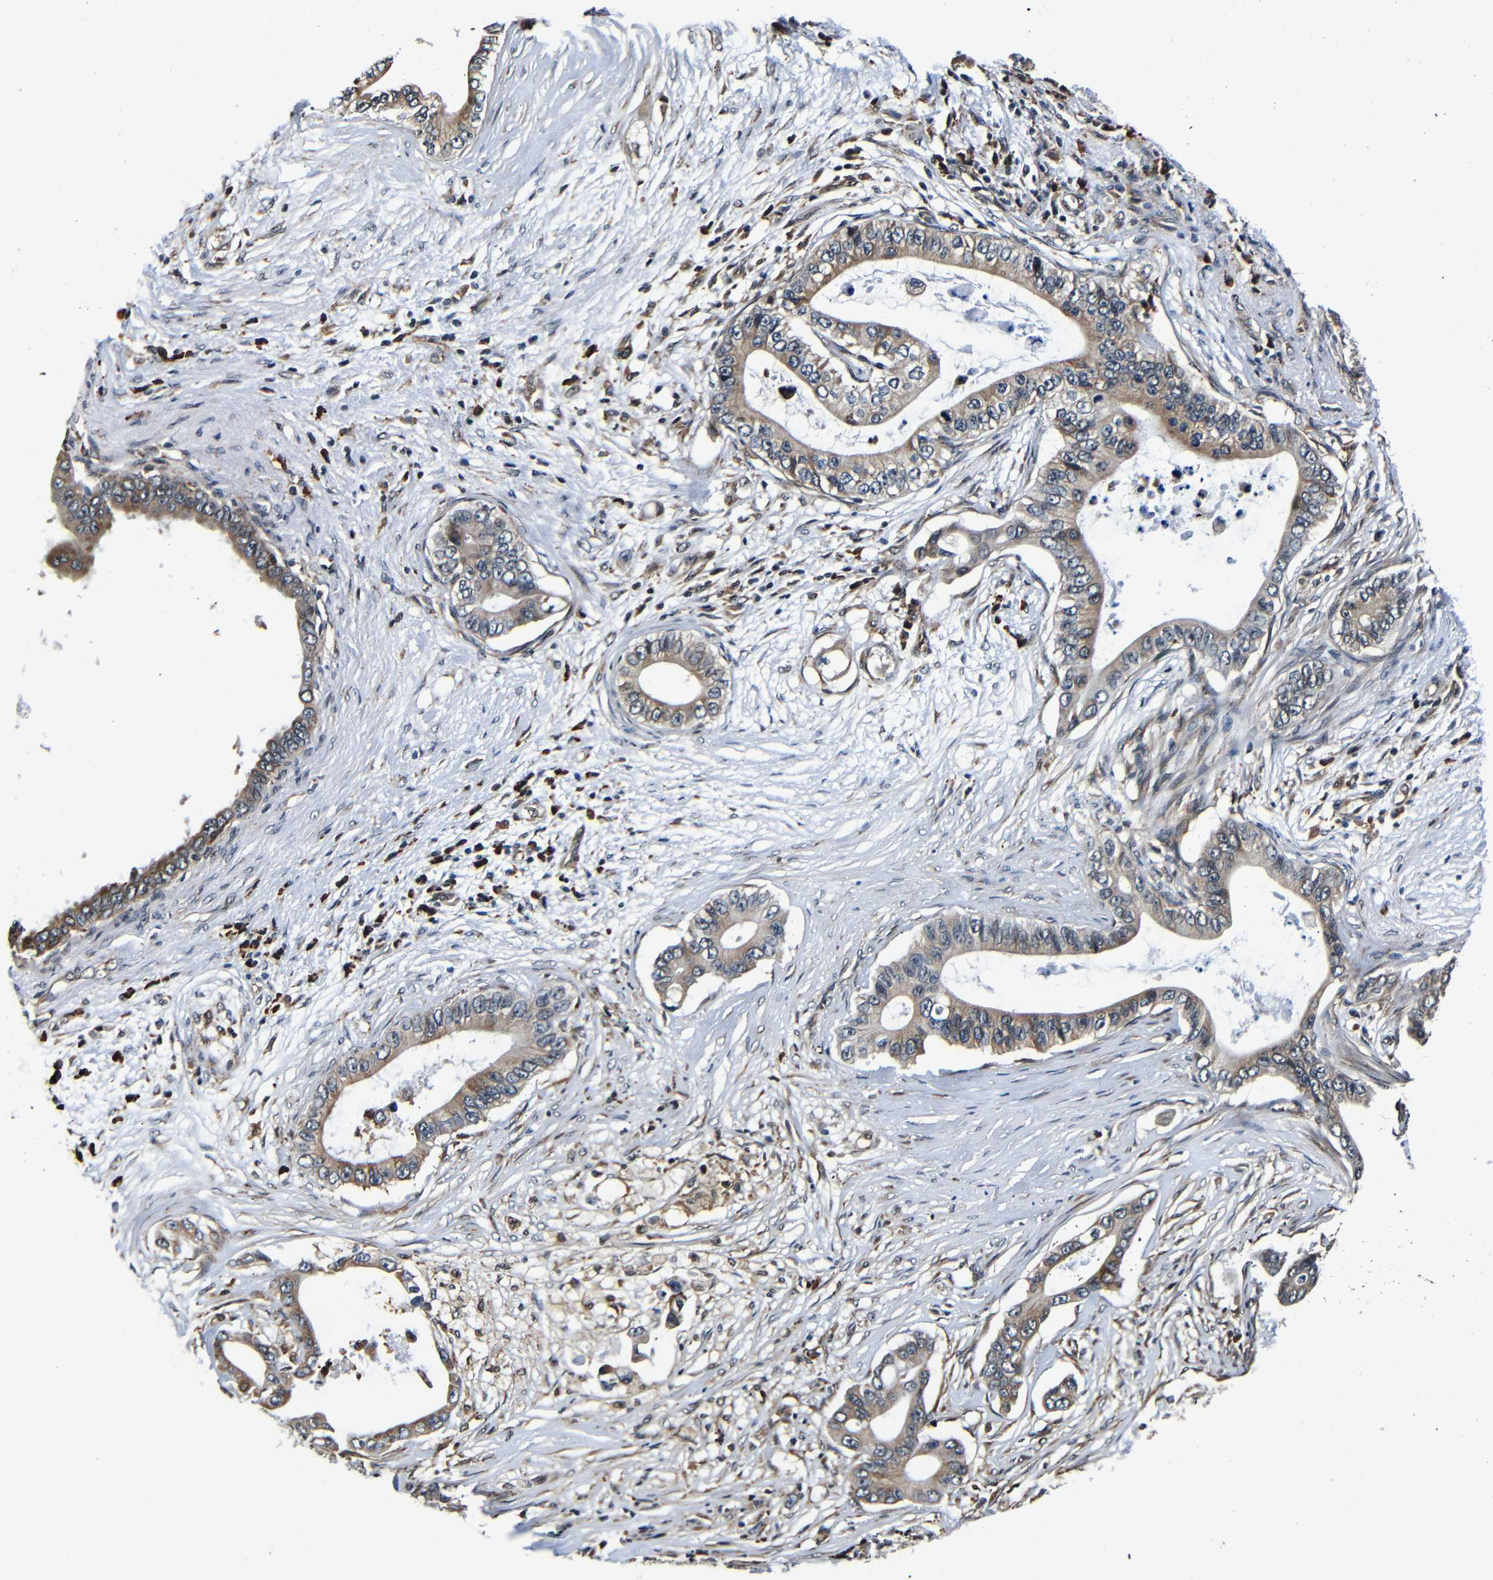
{"staining": {"intensity": "moderate", "quantity": ">75%", "location": "cytoplasmic/membranous"}, "tissue": "pancreatic cancer", "cell_type": "Tumor cells", "image_type": "cancer", "snomed": [{"axis": "morphology", "description": "Adenocarcinoma, NOS"}, {"axis": "topography", "description": "Pancreas"}], "caption": "IHC (DAB) staining of human pancreatic cancer shows moderate cytoplasmic/membranous protein expression in about >75% of tumor cells. (DAB = brown stain, brightfield microscopy at high magnification).", "gene": "NCBP3", "patient": {"sex": "male", "age": 77}}